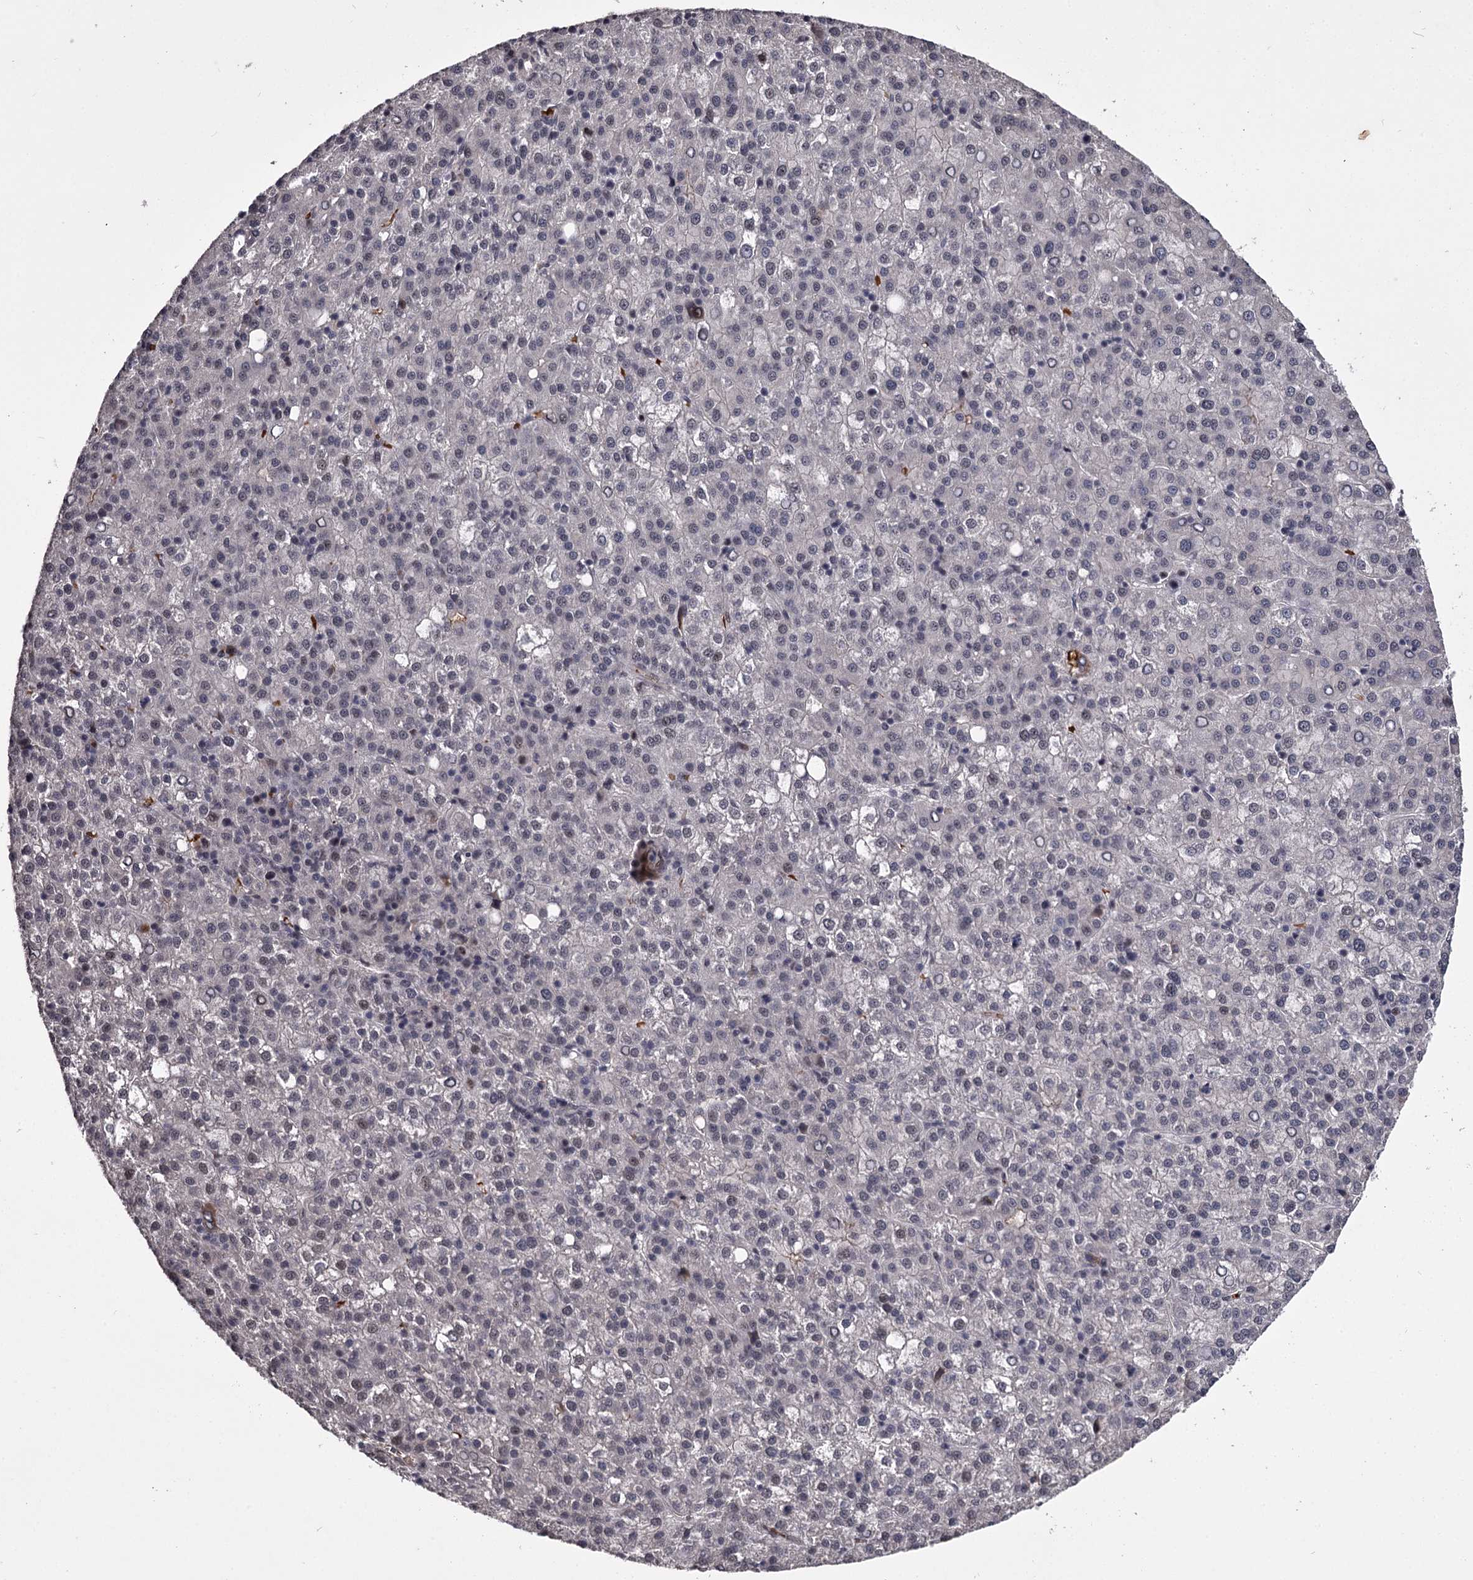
{"staining": {"intensity": "negative", "quantity": "none", "location": "none"}, "tissue": "liver cancer", "cell_type": "Tumor cells", "image_type": "cancer", "snomed": [{"axis": "morphology", "description": "Carcinoma, Hepatocellular, NOS"}, {"axis": "topography", "description": "Liver"}], "caption": "High power microscopy image of an immunohistochemistry (IHC) histopathology image of liver hepatocellular carcinoma, revealing no significant staining in tumor cells.", "gene": "RNF44", "patient": {"sex": "female", "age": 58}}